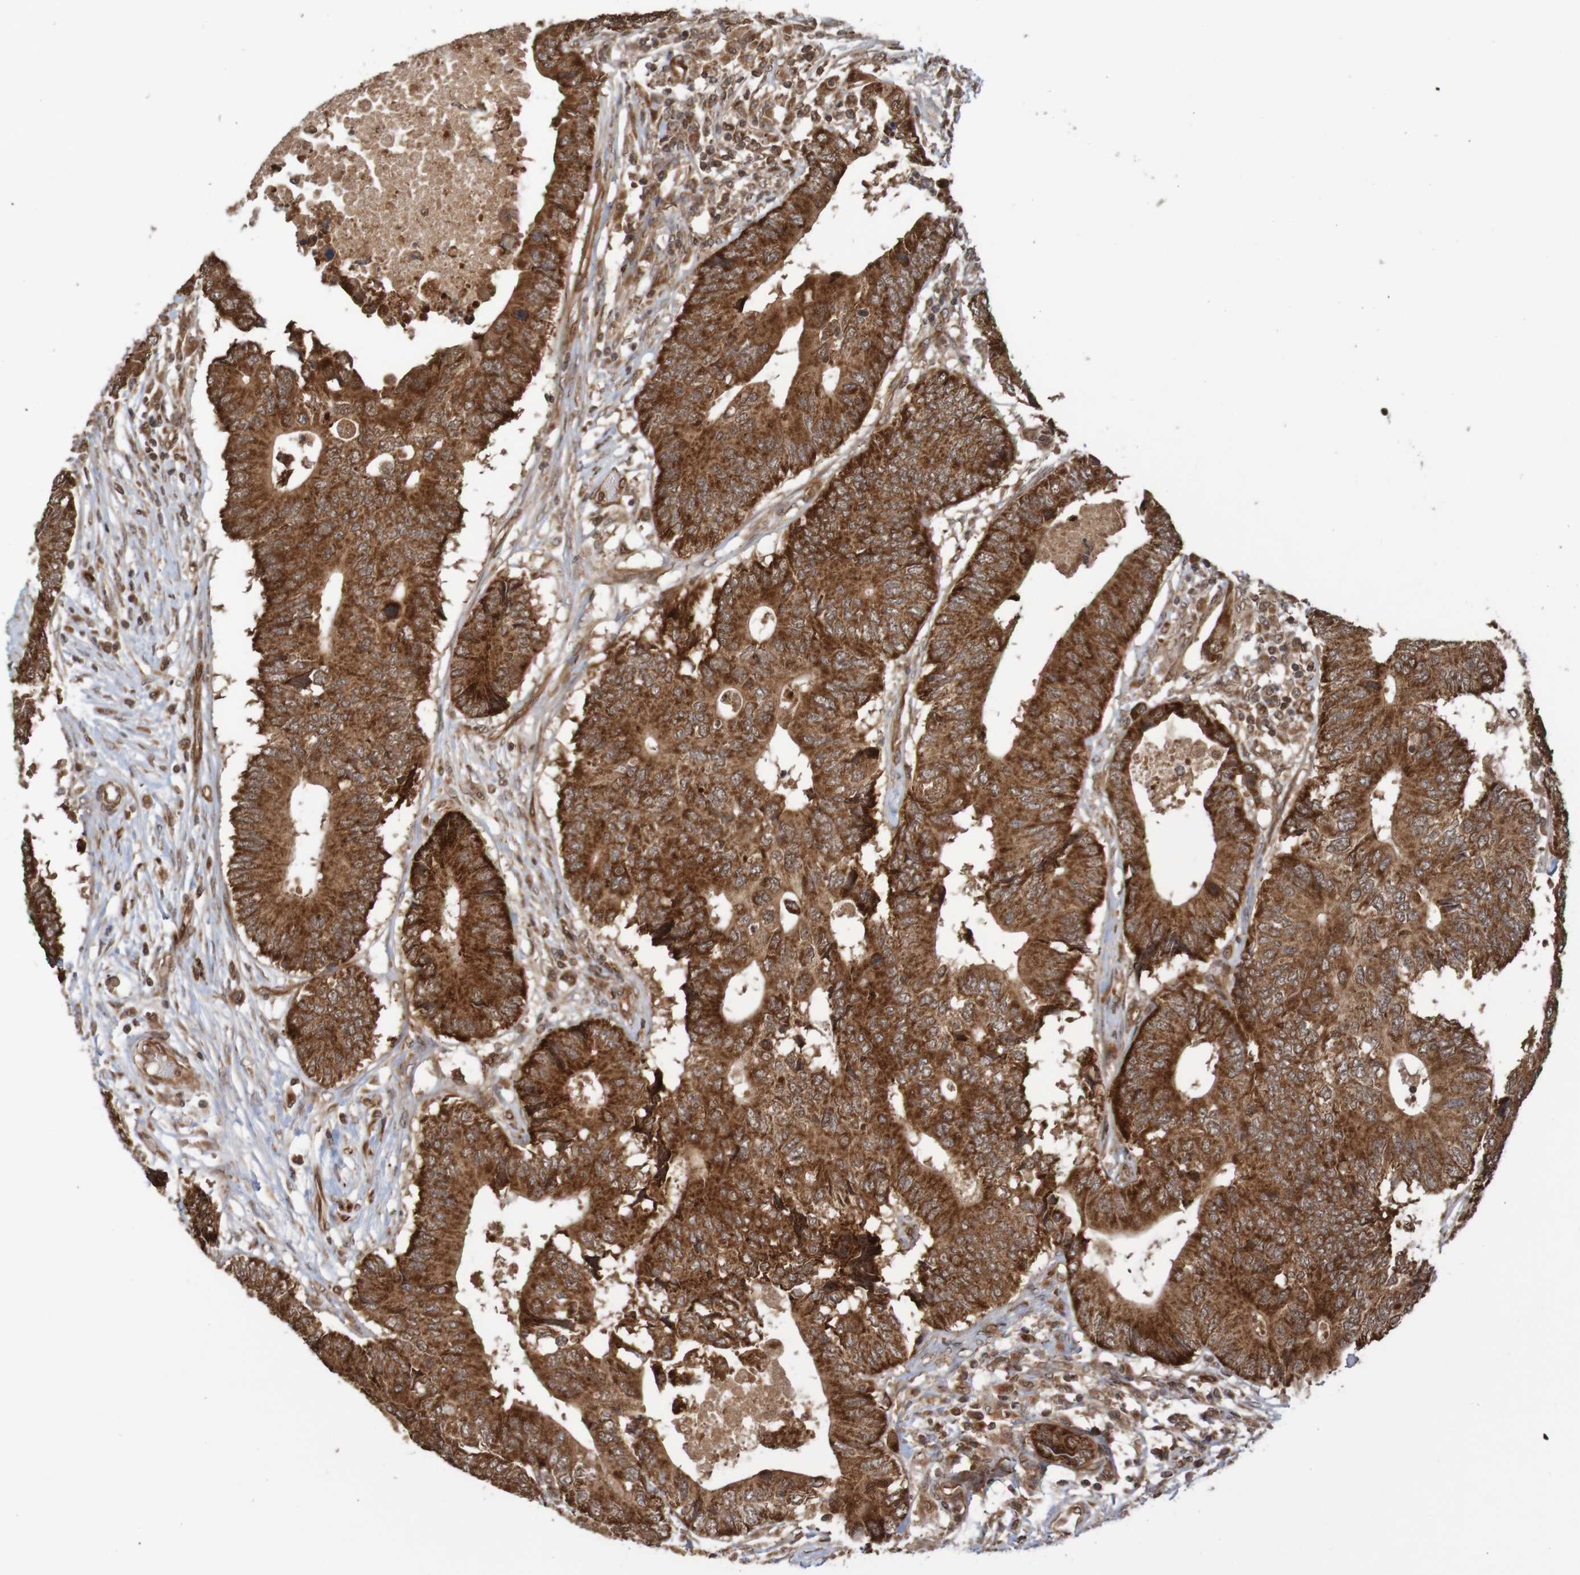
{"staining": {"intensity": "strong", "quantity": ">75%", "location": "cytoplasmic/membranous"}, "tissue": "colorectal cancer", "cell_type": "Tumor cells", "image_type": "cancer", "snomed": [{"axis": "morphology", "description": "Adenocarcinoma, NOS"}, {"axis": "topography", "description": "Colon"}], "caption": "This is an image of immunohistochemistry staining of colorectal adenocarcinoma, which shows strong positivity in the cytoplasmic/membranous of tumor cells.", "gene": "MRPL52", "patient": {"sex": "male", "age": 71}}